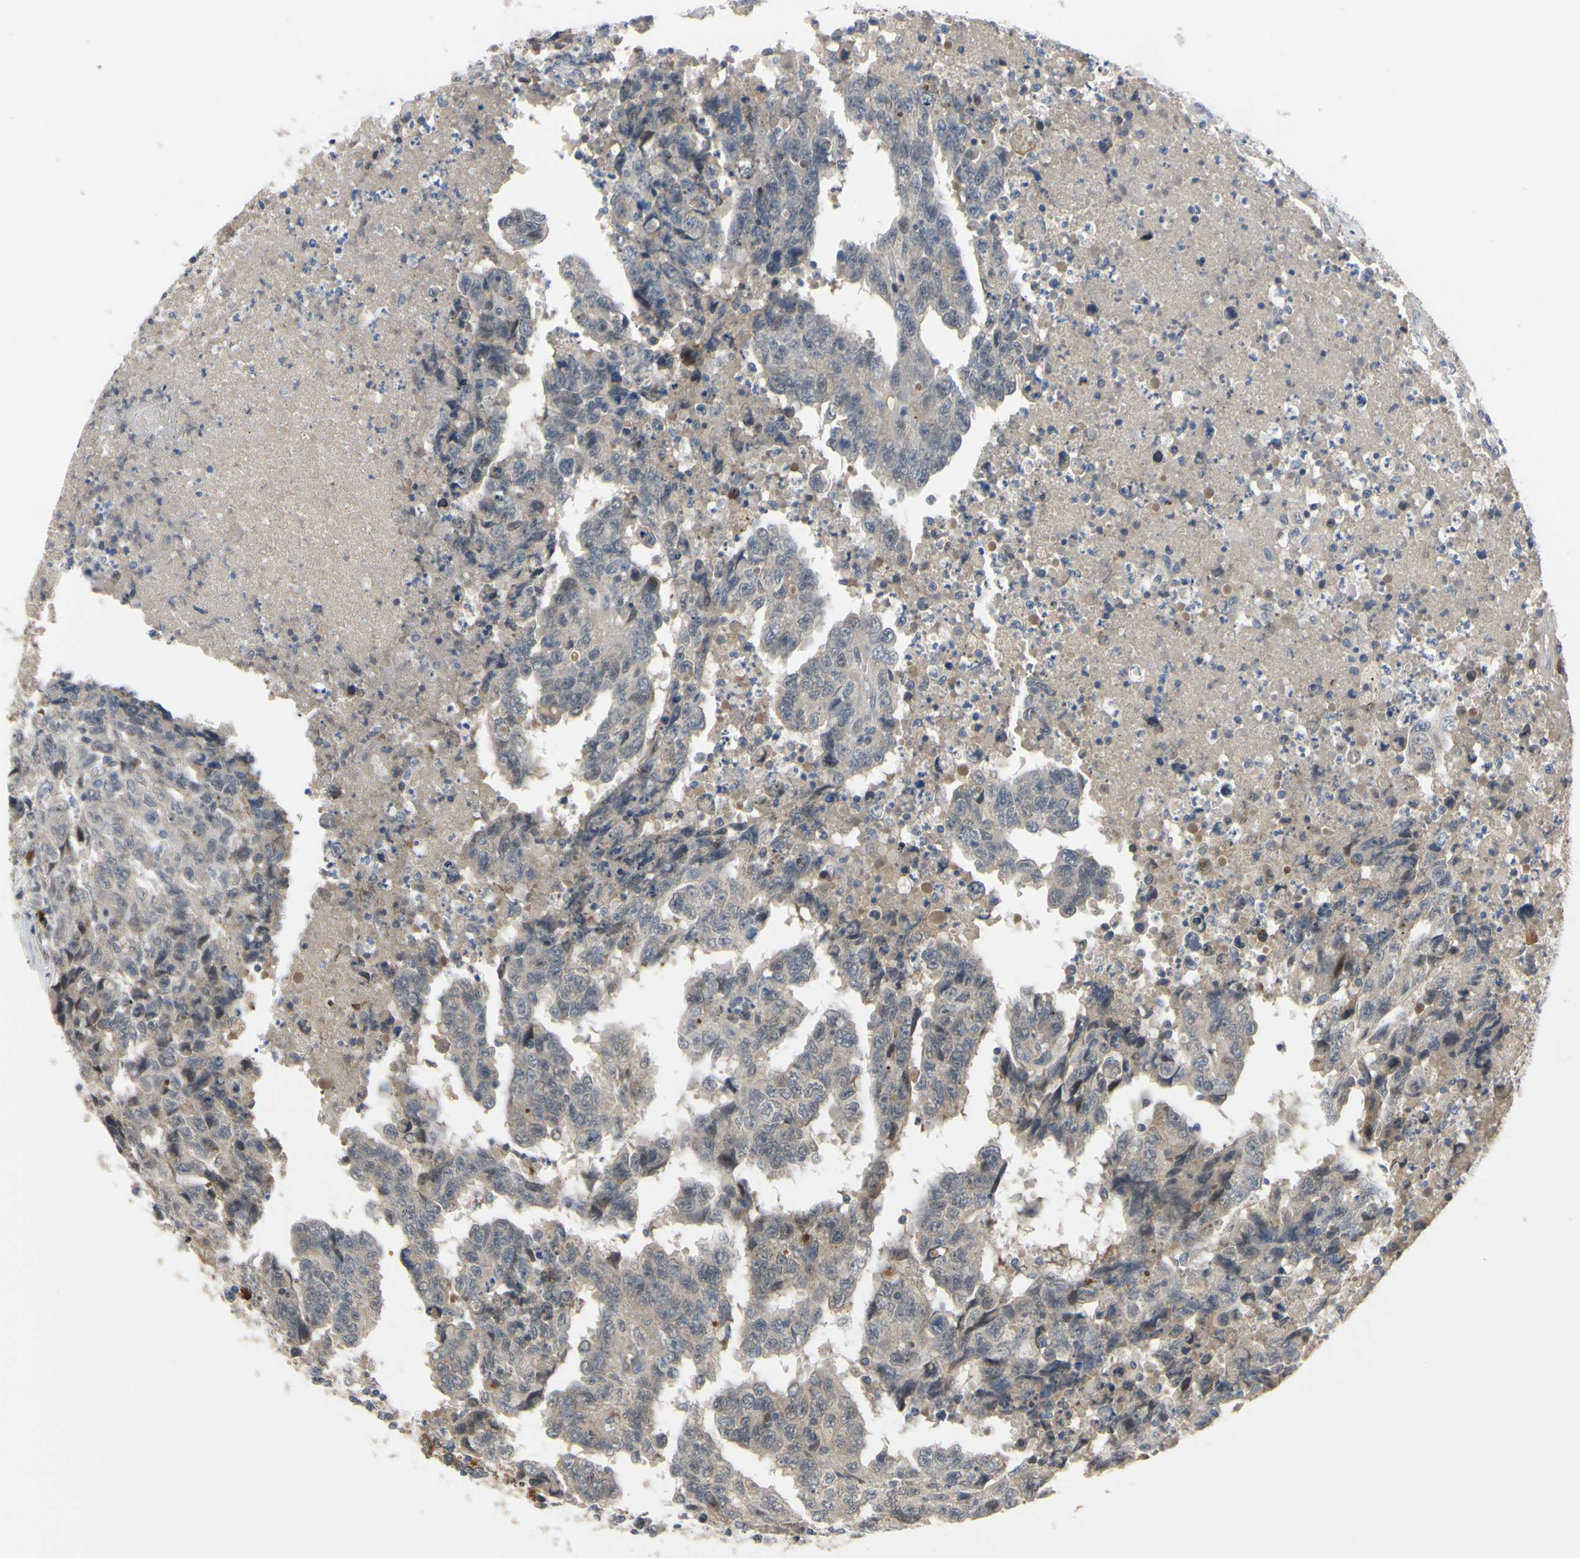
{"staining": {"intensity": "negative", "quantity": "none", "location": "none"}, "tissue": "testis cancer", "cell_type": "Tumor cells", "image_type": "cancer", "snomed": [{"axis": "morphology", "description": "Necrosis, NOS"}, {"axis": "morphology", "description": "Carcinoma, Embryonal, NOS"}, {"axis": "topography", "description": "Testis"}], "caption": "There is no significant expression in tumor cells of testis embryonal carcinoma. (Immunohistochemistry (ihc), brightfield microscopy, high magnification).", "gene": "LHX9", "patient": {"sex": "male", "age": 19}}